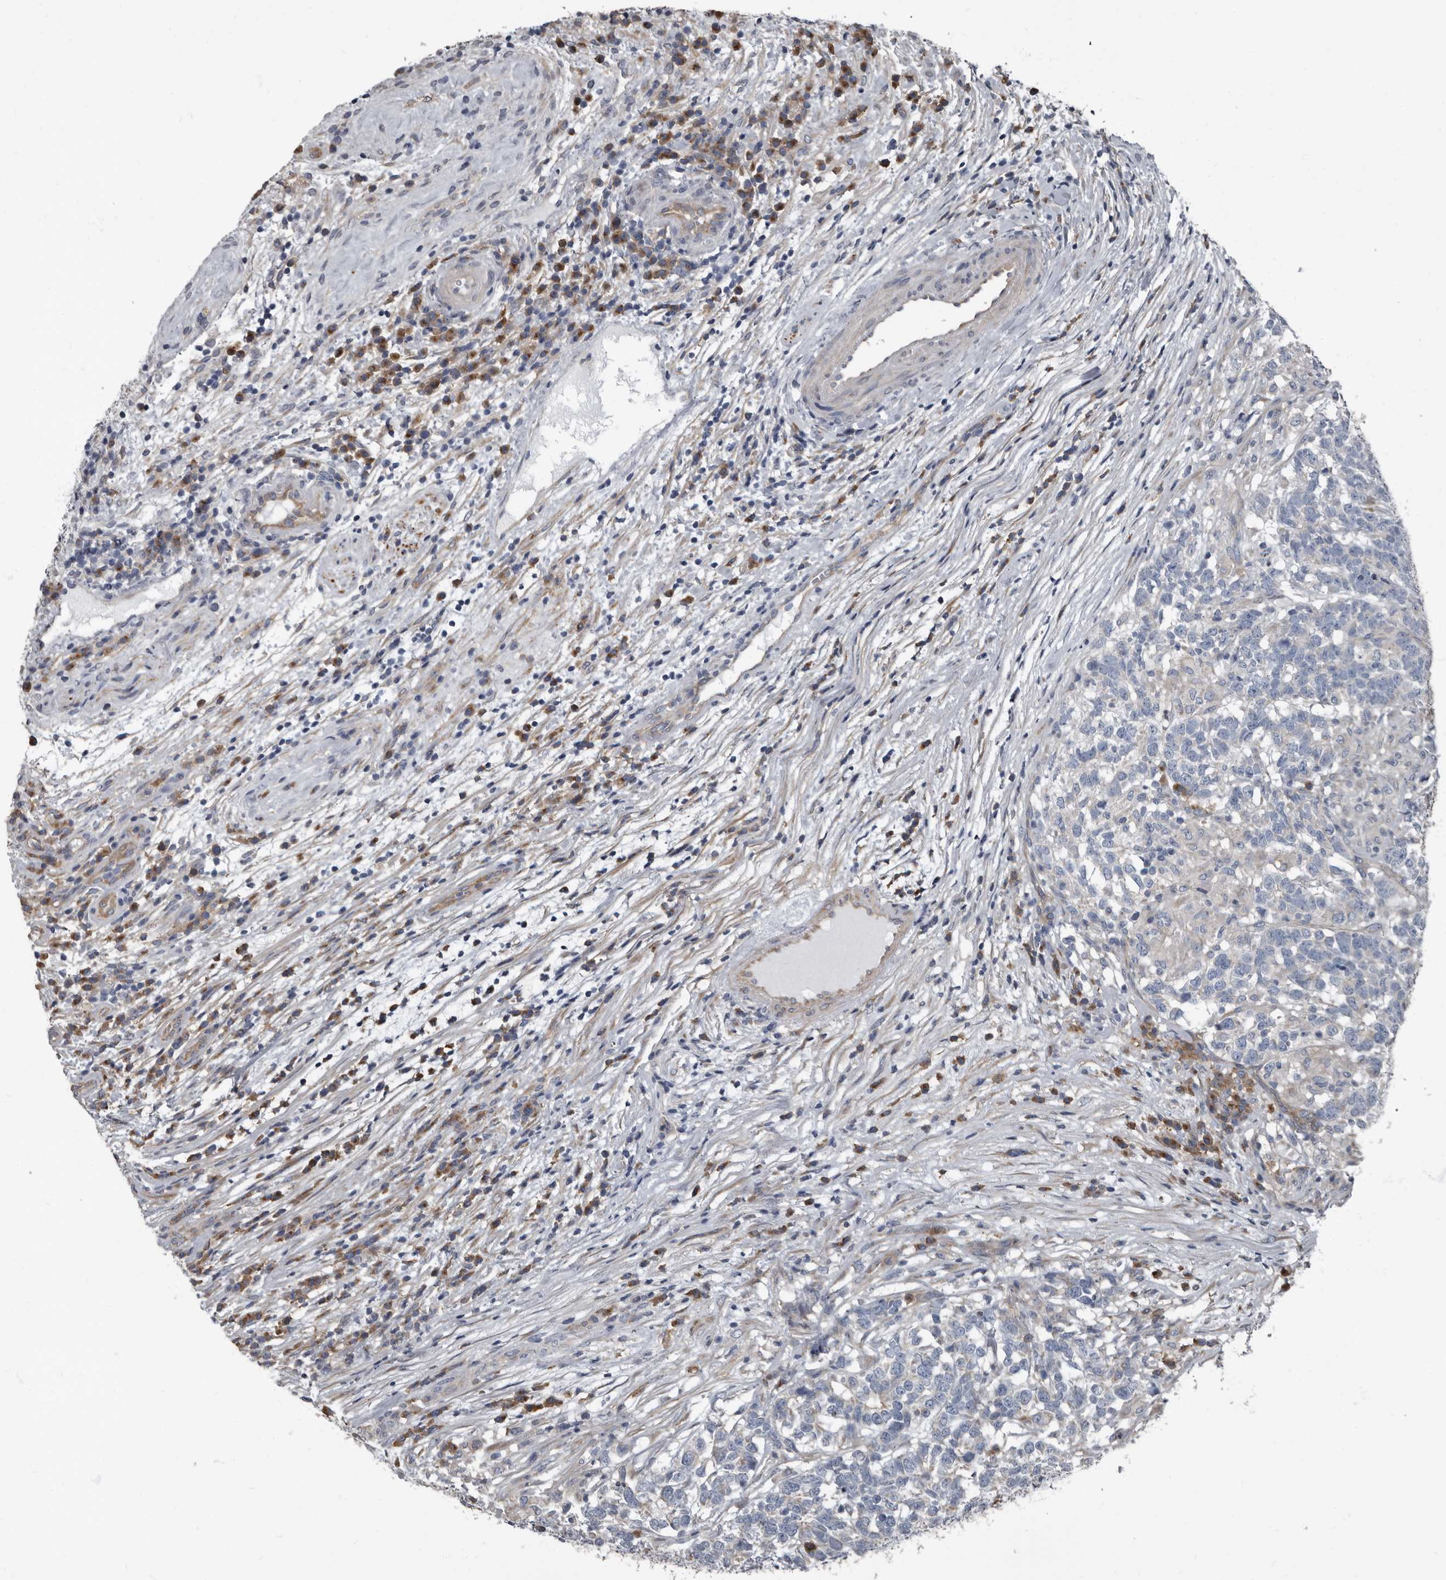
{"staining": {"intensity": "negative", "quantity": "none", "location": "none"}, "tissue": "testis cancer", "cell_type": "Tumor cells", "image_type": "cancer", "snomed": [{"axis": "morphology", "description": "Carcinoma, Embryonal, NOS"}, {"axis": "topography", "description": "Testis"}], "caption": "High magnification brightfield microscopy of embryonal carcinoma (testis) stained with DAB (brown) and counterstained with hematoxylin (blue): tumor cells show no significant expression.", "gene": "TPD52L1", "patient": {"sex": "male", "age": 26}}